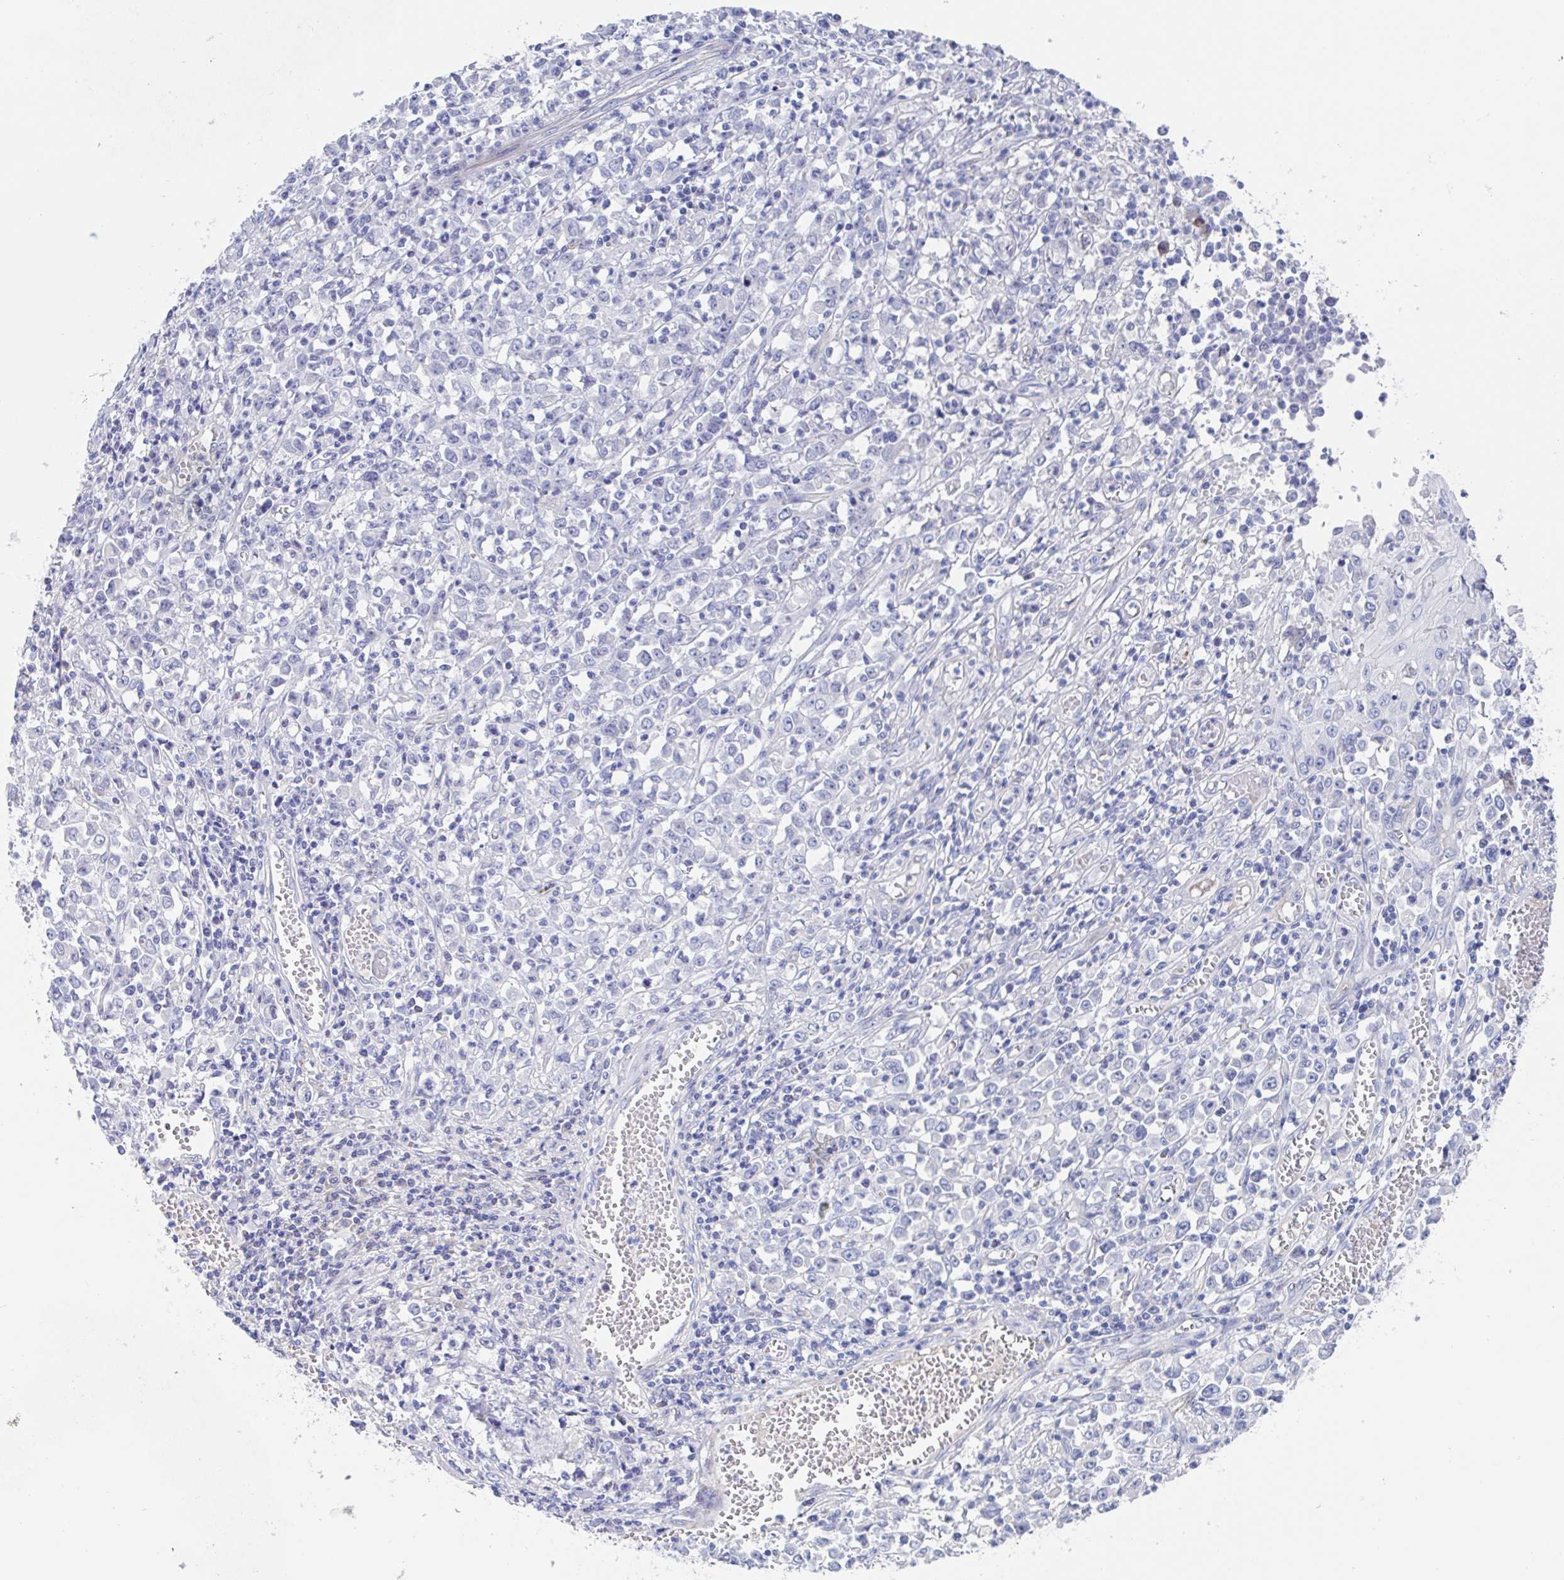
{"staining": {"intensity": "negative", "quantity": "none", "location": "none"}, "tissue": "stomach cancer", "cell_type": "Tumor cells", "image_type": "cancer", "snomed": [{"axis": "morphology", "description": "Adenocarcinoma, NOS"}, {"axis": "topography", "description": "Stomach, upper"}], "caption": "The micrograph demonstrates no staining of tumor cells in stomach adenocarcinoma.", "gene": "CDH2", "patient": {"sex": "male", "age": 70}}